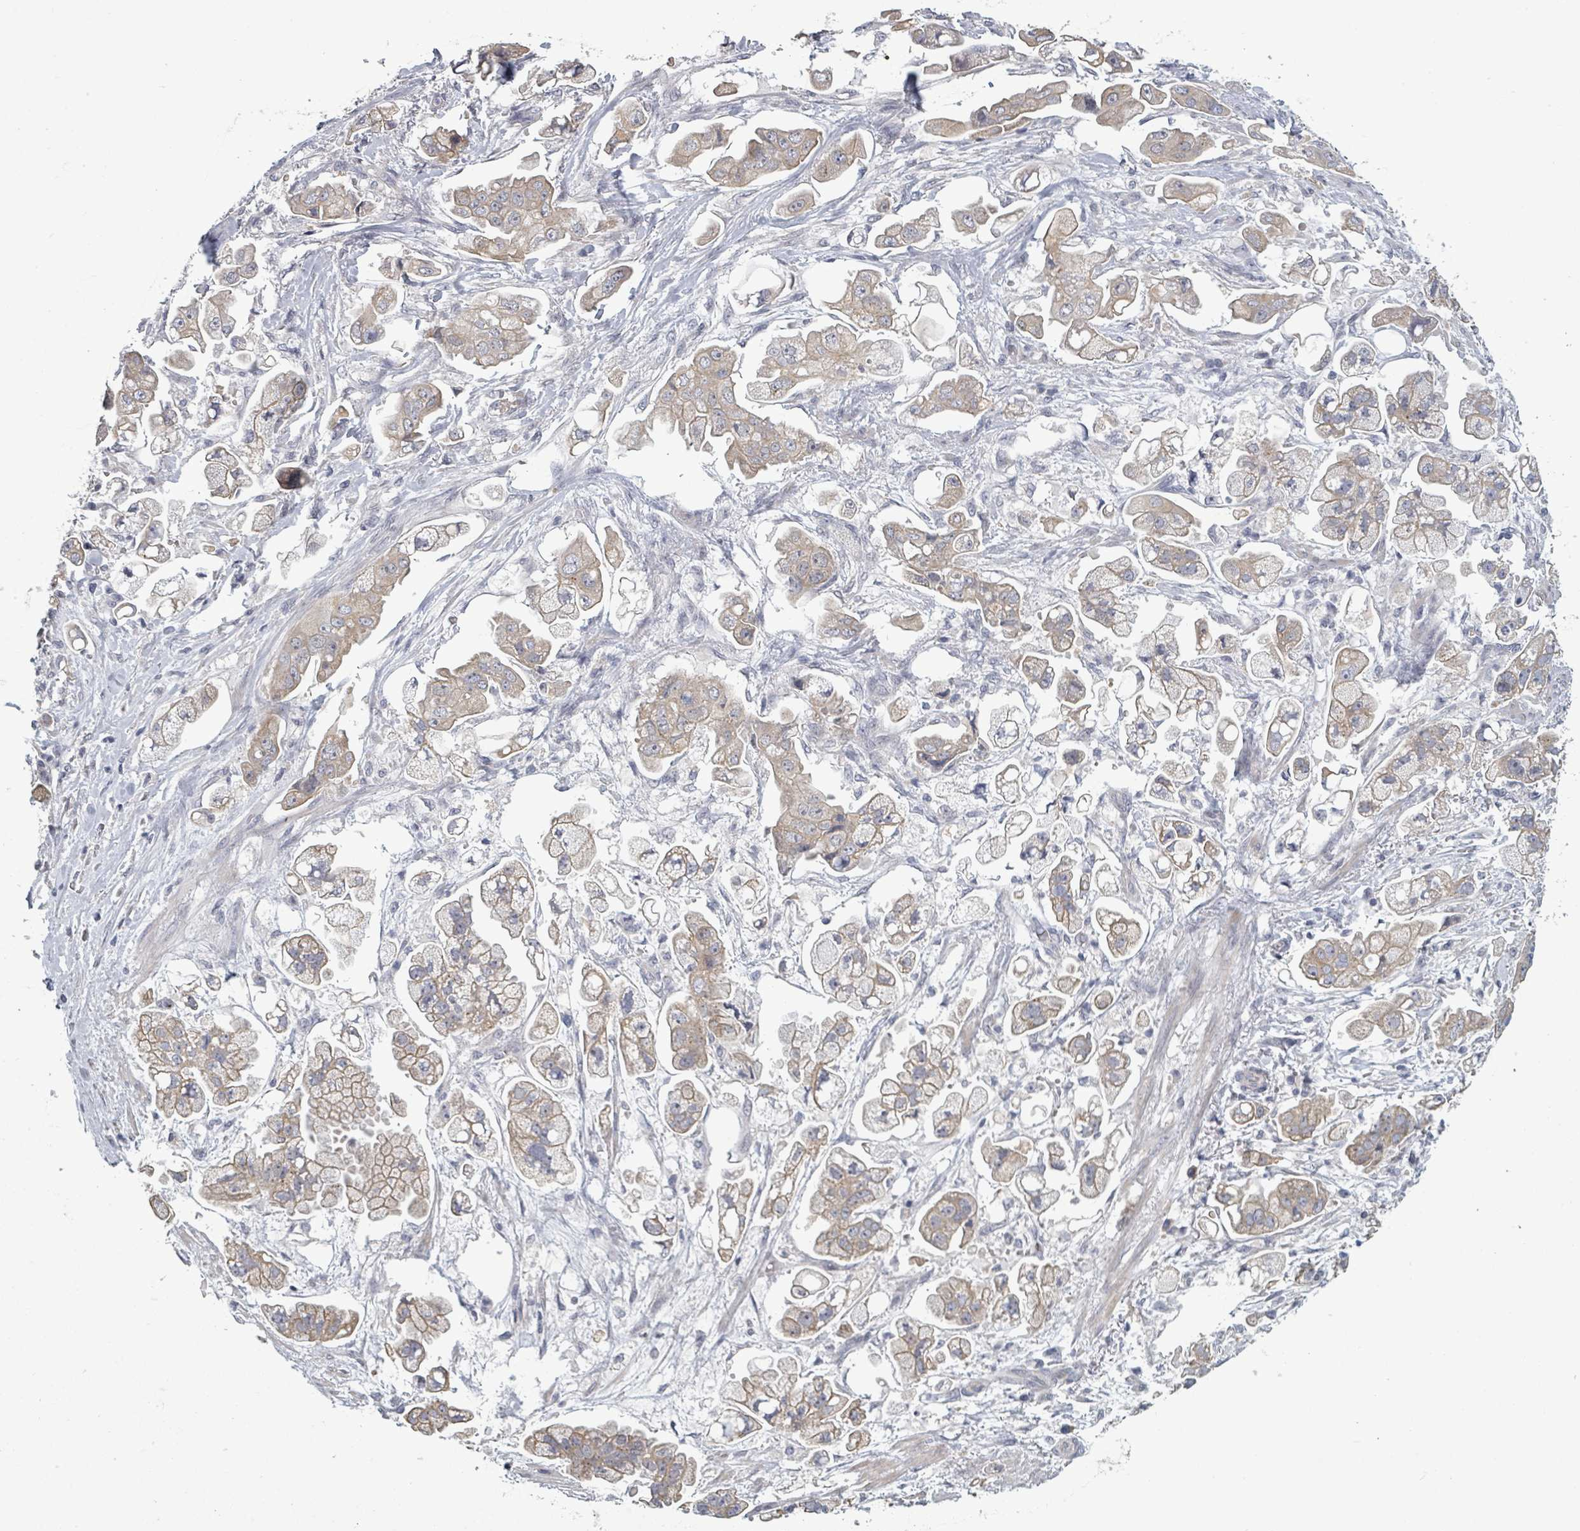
{"staining": {"intensity": "weak", "quantity": "25%-75%", "location": "cytoplasmic/membranous"}, "tissue": "stomach cancer", "cell_type": "Tumor cells", "image_type": "cancer", "snomed": [{"axis": "morphology", "description": "Adenocarcinoma, NOS"}, {"axis": "topography", "description": "Stomach"}], "caption": "Protein analysis of stomach cancer tissue displays weak cytoplasmic/membranous staining in about 25%-75% of tumor cells.", "gene": "ASB12", "patient": {"sex": "male", "age": 62}}